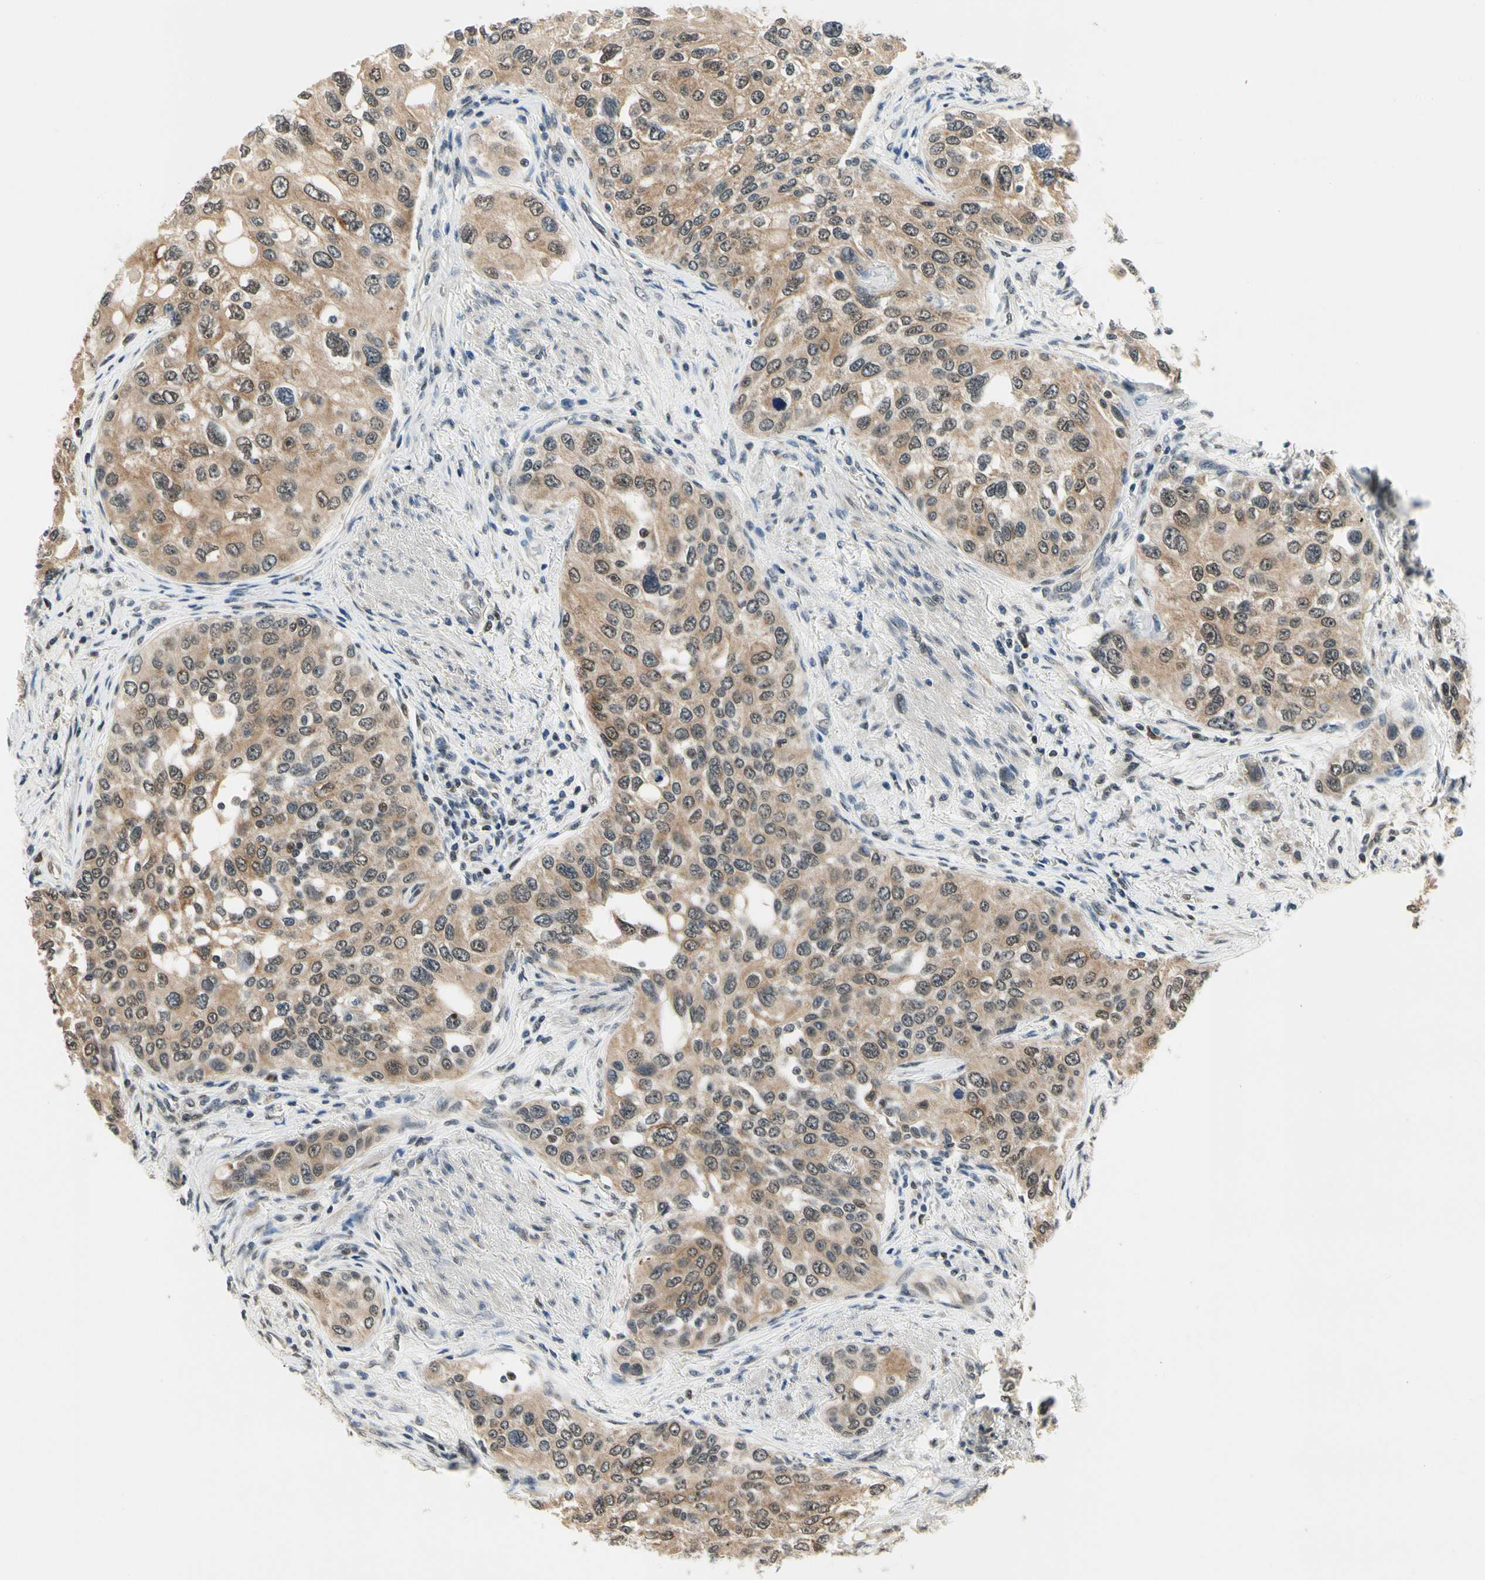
{"staining": {"intensity": "moderate", "quantity": ">75%", "location": "cytoplasmic/membranous"}, "tissue": "urothelial cancer", "cell_type": "Tumor cells", "image_type": "cancer", "snomed": [{"axis": "morphology", "description": "Urothelial carcinoma, High grade"}, {"axis": "topography", "description": "Urinary bladder"}], "caption": "Protein expression analysis of human urothelial cancer reveals moderate cytoplasmic/membranous expression in about >75% of tumor cells.", "gene": "PDK2", "patient": {"sex": "female", "age": 56}}